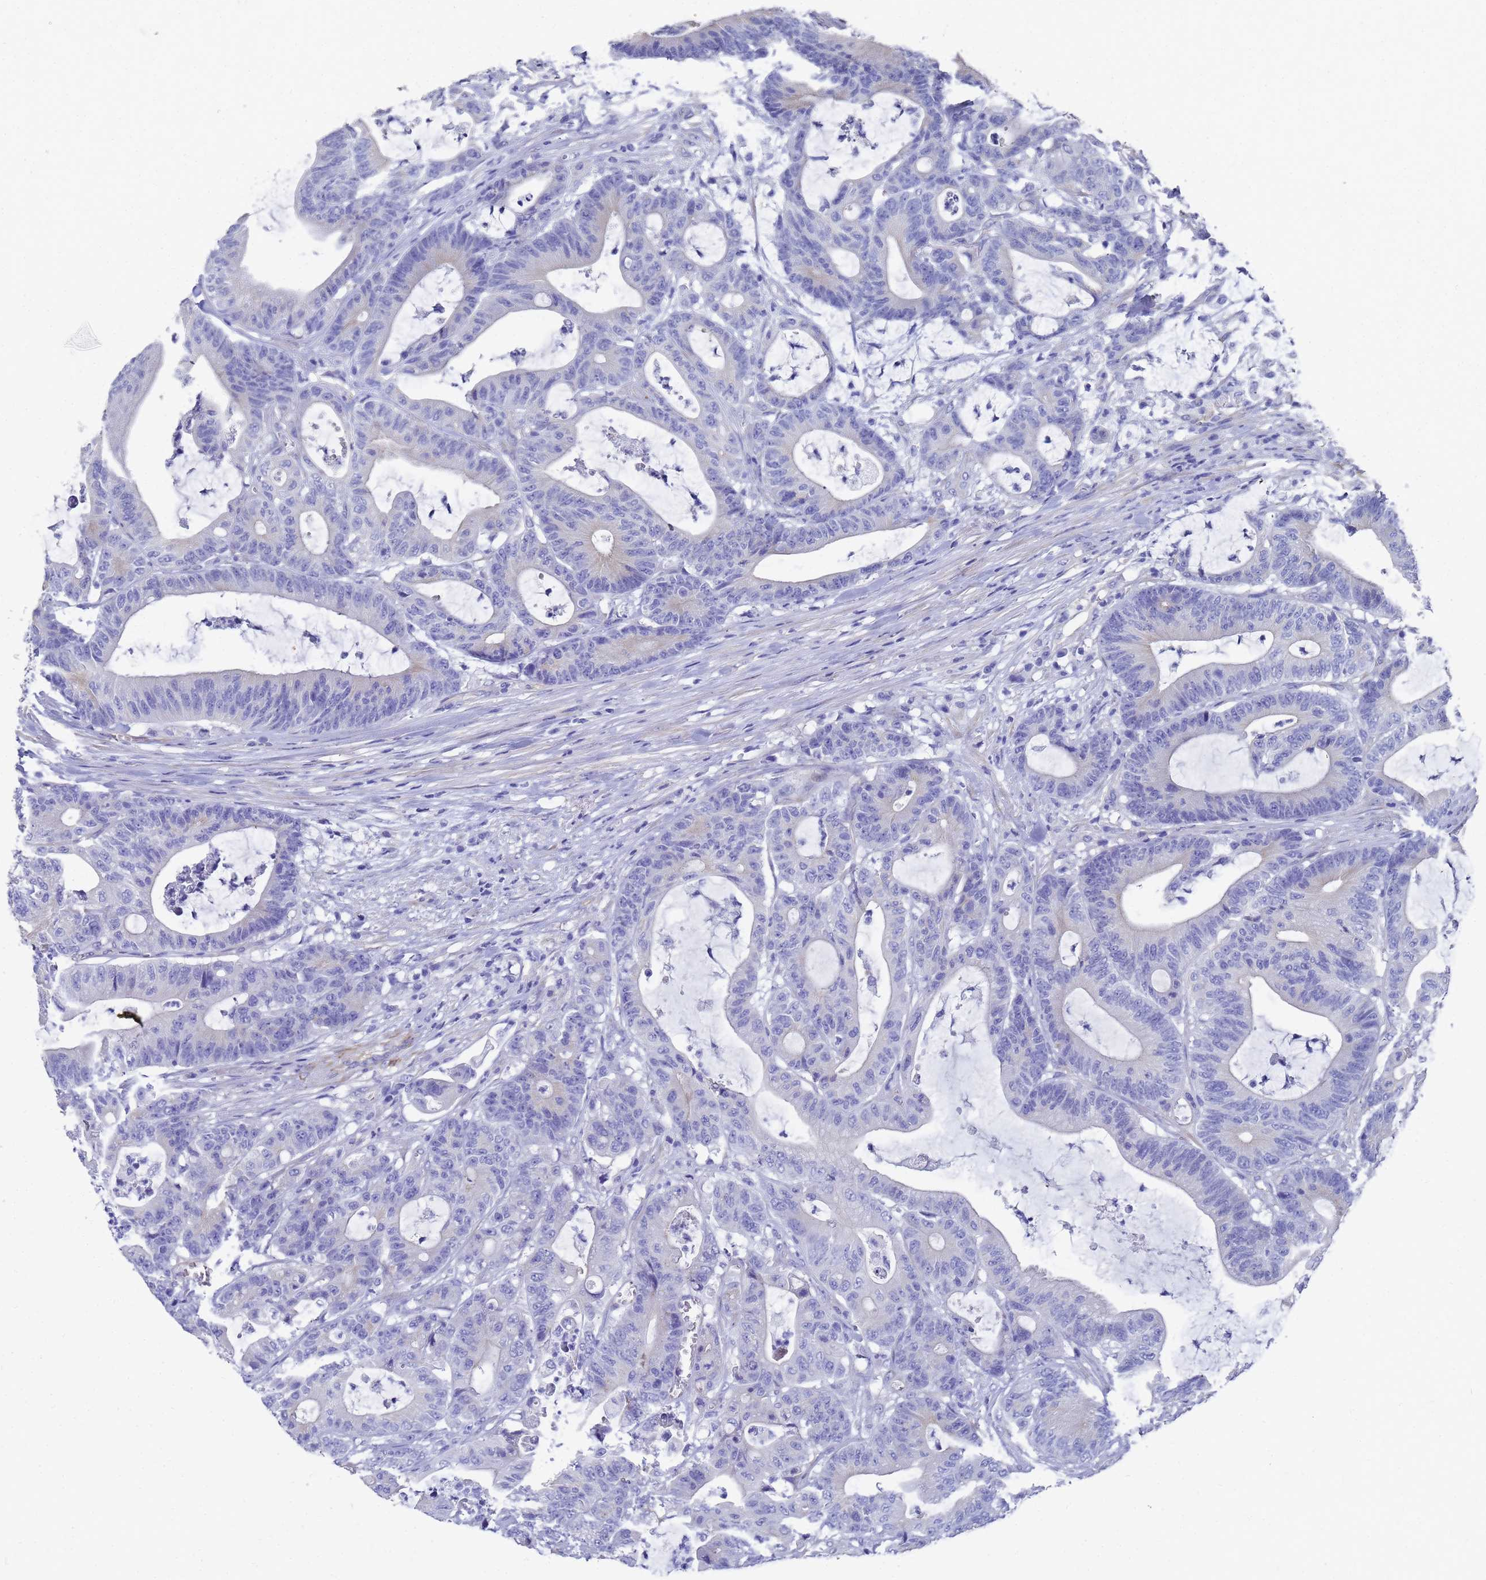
{"staining": {"intensity": "negative", "quantity": "none", "location": "none"}, "tissue": "colorectal cancer", "cell_type": "Tumor cells", "image_type": "cancer", "snomed": [{"axis": "morphology", "description": "Adenocarcinoma, NOS"}, {"axis": "topography", "description": "Colon"}], "caption": "A histopathology image of human colorectal adenocarcinoma is negative for staining in tumor cells.", "gene": "TUBB1", "patient": {"sex": "female", "age": 84}}